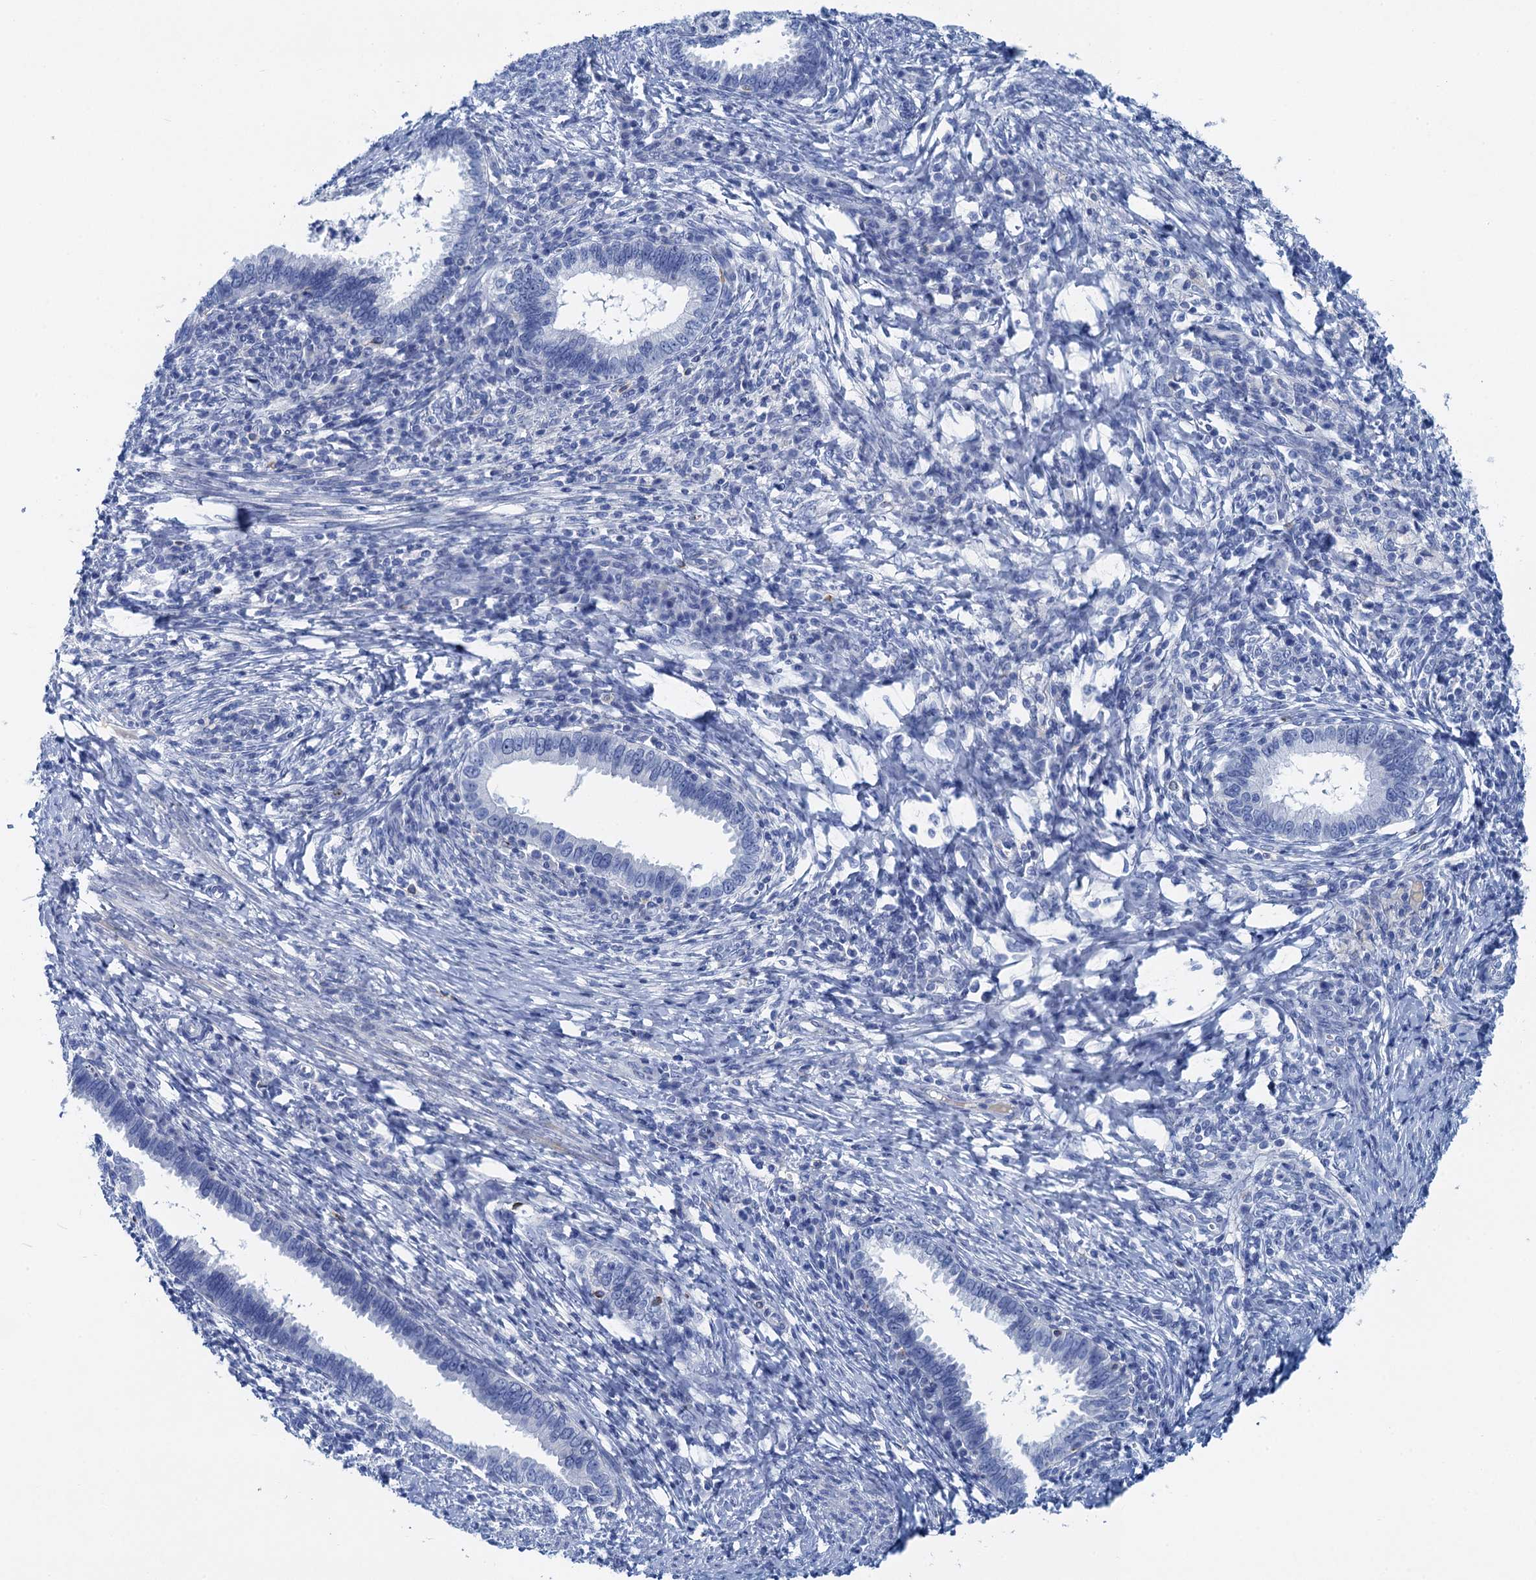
{"staining": {"intensity": "negative", "quantity": "none", "location": "none"}, "tissue": "cervical cancer", "cell_type": "Tumor cells", "image_type": "cancer", "snomed": [{"axis": "morphology", "description": "Adenocarcinoma, NOS"}, {"axis": "topography", "description": "Cervix"}], "caption": "An IHC micrograph of cervical cancer (adenocarcinoma) is shown. There is no staining in tumor cells of cervical cancer (adenocarcinoma).", "gene": "NLRP10", "patient": {"sex": "female", "age": 36}}